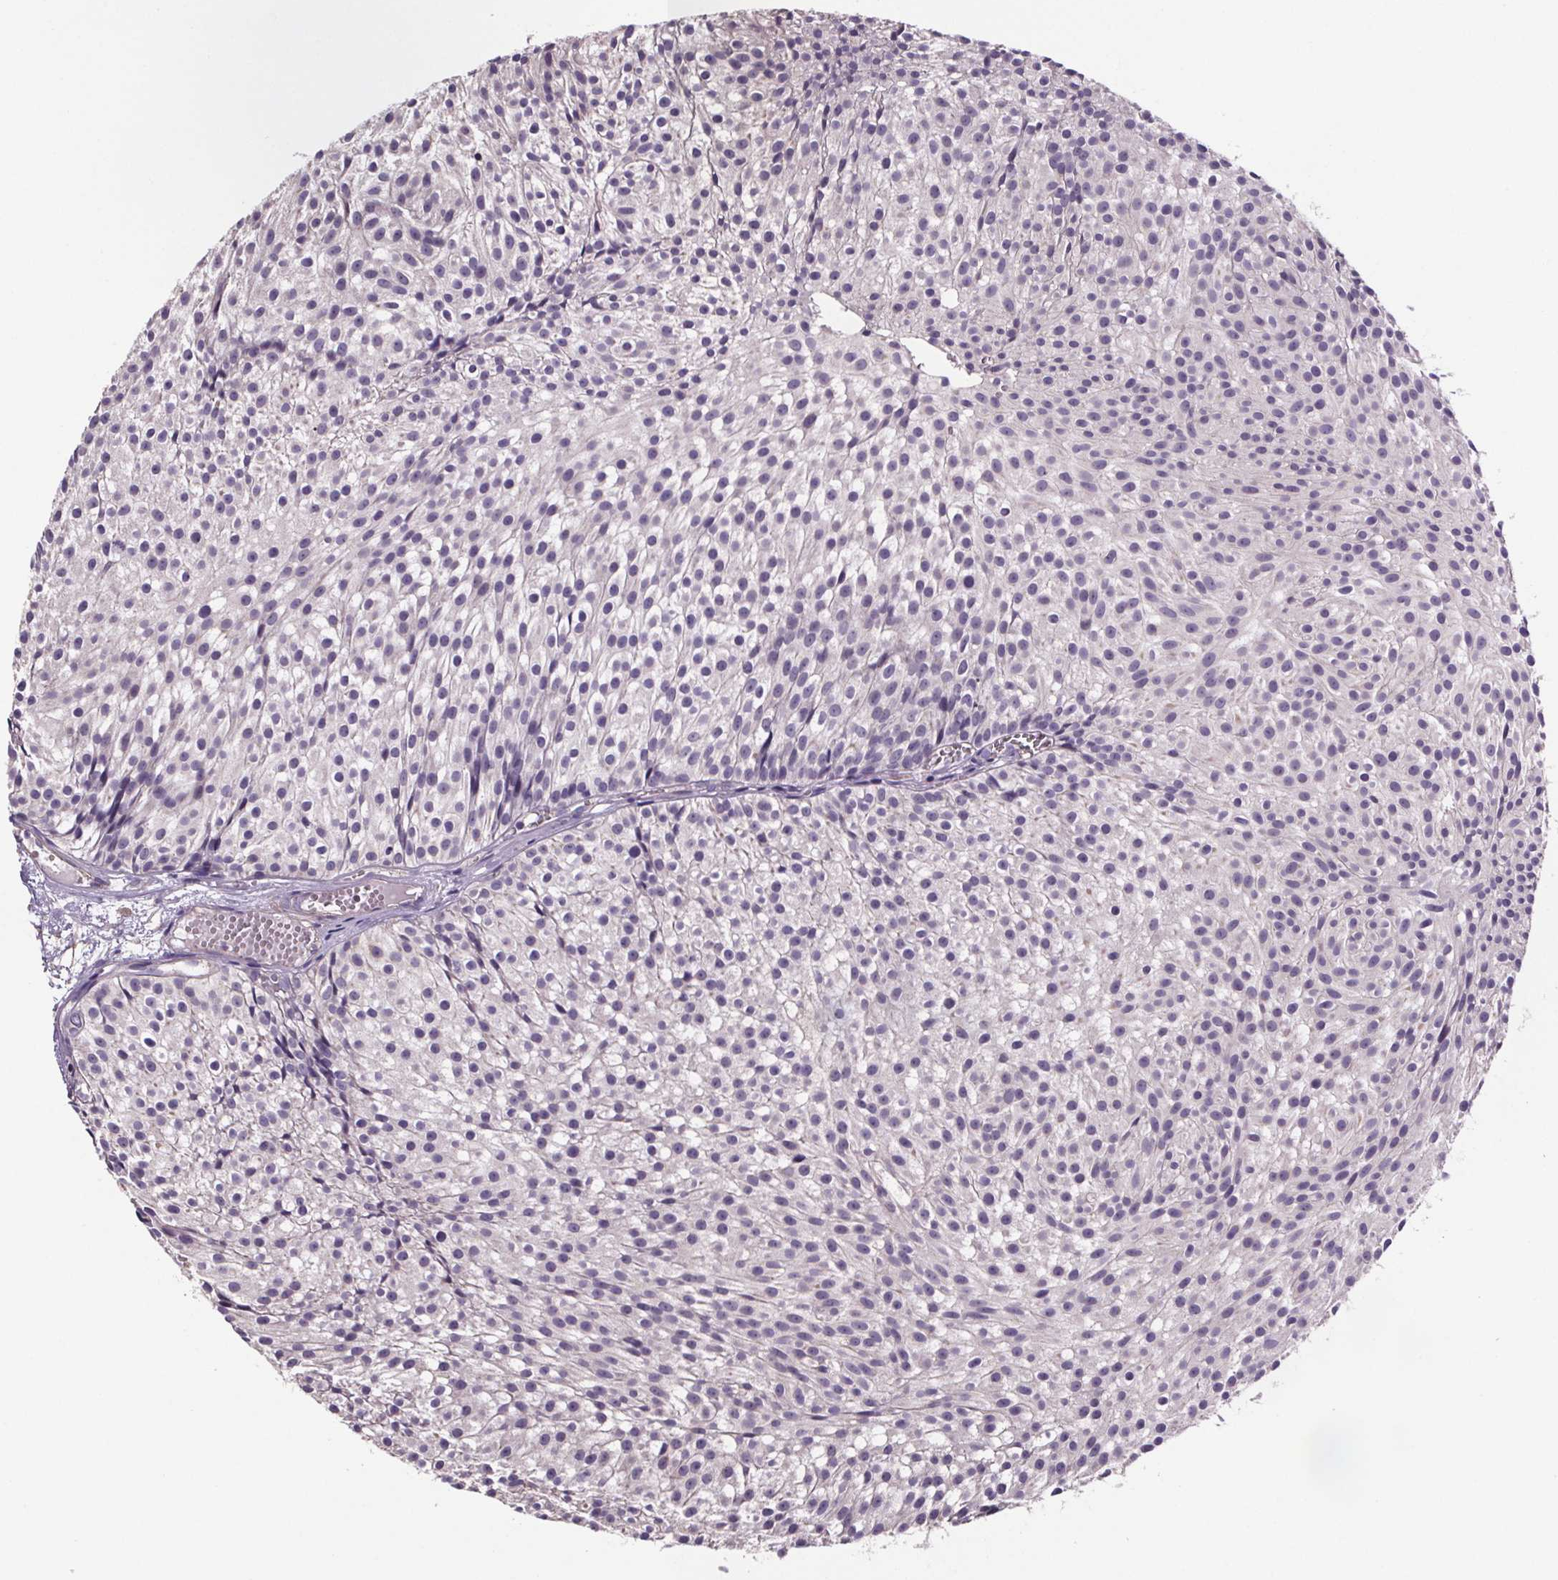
{"staining": {"intensity": "negative", "quantity": "none", "location": "none"}, "tissue": "urothelial cancer", "cell_type": "Tumor cells", "image_type": "cancer", "snomed": [{"axis": "morphology", "description": "Urothelial carcinoma, Low grade"}, {"axis": "topography", "description": "Urinary bladder"}], "caption": "The histopathology image displays no staining of tumor cells in urothelial carcinoma (low-grade).", "gene": "CLN3", "patient": {"sex": "male", "age": 63}}